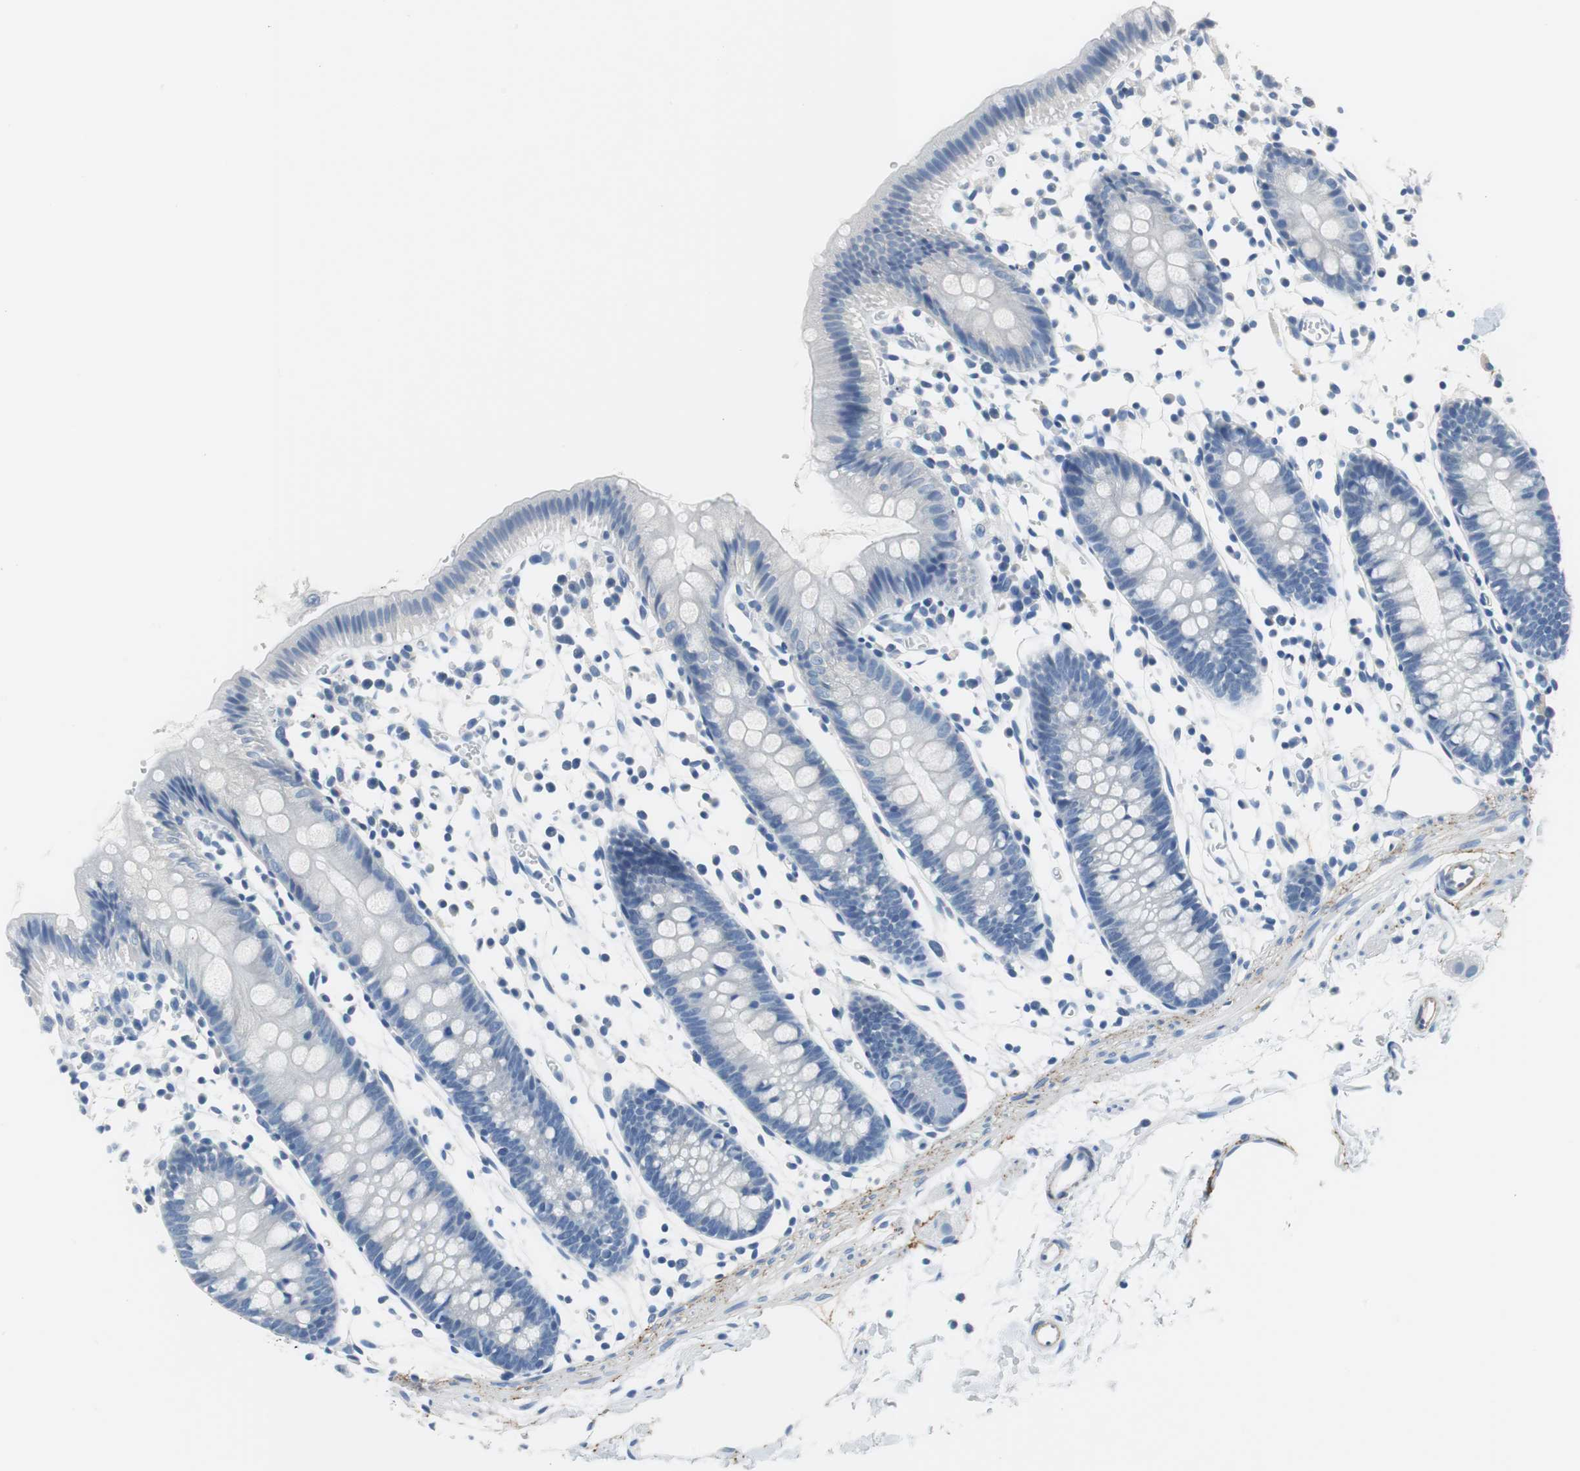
{"staining": {"intensity": "negative", "quantity": "none", "location": "none"}, "tissue": "colon", "cell_type": "Endothelial cells", "image_type": "normal", "snomed": [{"axis": "morphology", "description": "Normal tissue, NOS"}, {"axis": "topography", "description": "Colon"}], "caption": "This is an immunohistochemistry (IHC) photomicrograph of unremarkable colon. There is no expression in endothelial cells.", "gene": "MUC7", "patient": {"sex": "male", "age": 14}}